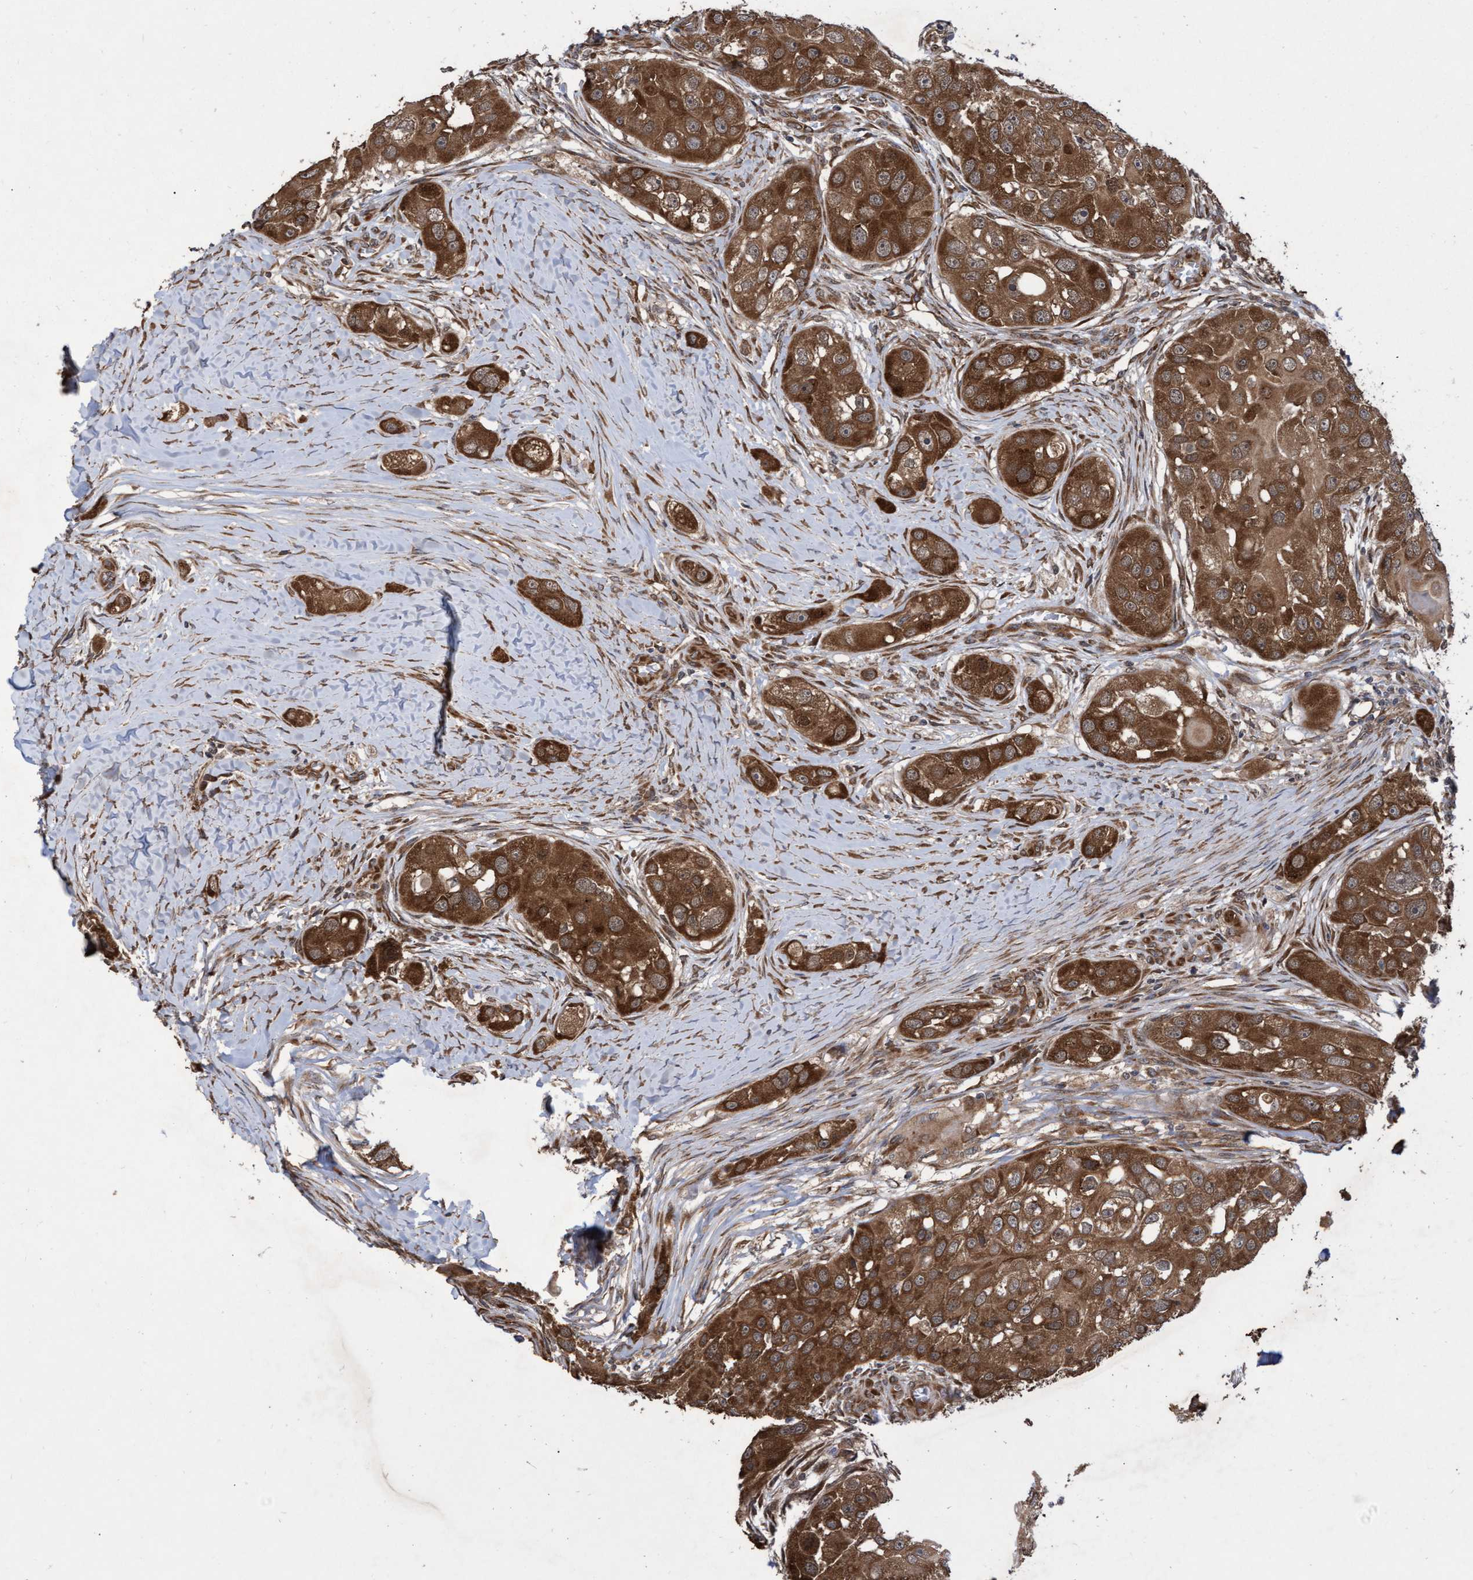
{"staining": {"intensity": "strong", "quantity": ">75%", "location": "cytoplasmic/membranous"}, "tissue": "head and neck cancer", "cell_type": "Tumor cells", "image_type": "cancer", "snomed": [{"axis": "morphology", "description": "Normal tissue, NOS"}, {"axis": "morphology", "description": "Squamous cell carcinoma, NOS"}, {"axis": "topography", "description": "Skeletal muscle"}, {"axis": "topography", "description": "Head-Neck"}], "caption": "The image shows immunohistochemical staining of head and neck squamous cell carcinoma. There is strong cytoplasmic/membranous expression is present in approximately >75% of tumor cells.", "gene": "ABCF2", "patient": {"sex": "male", "age": 51}}